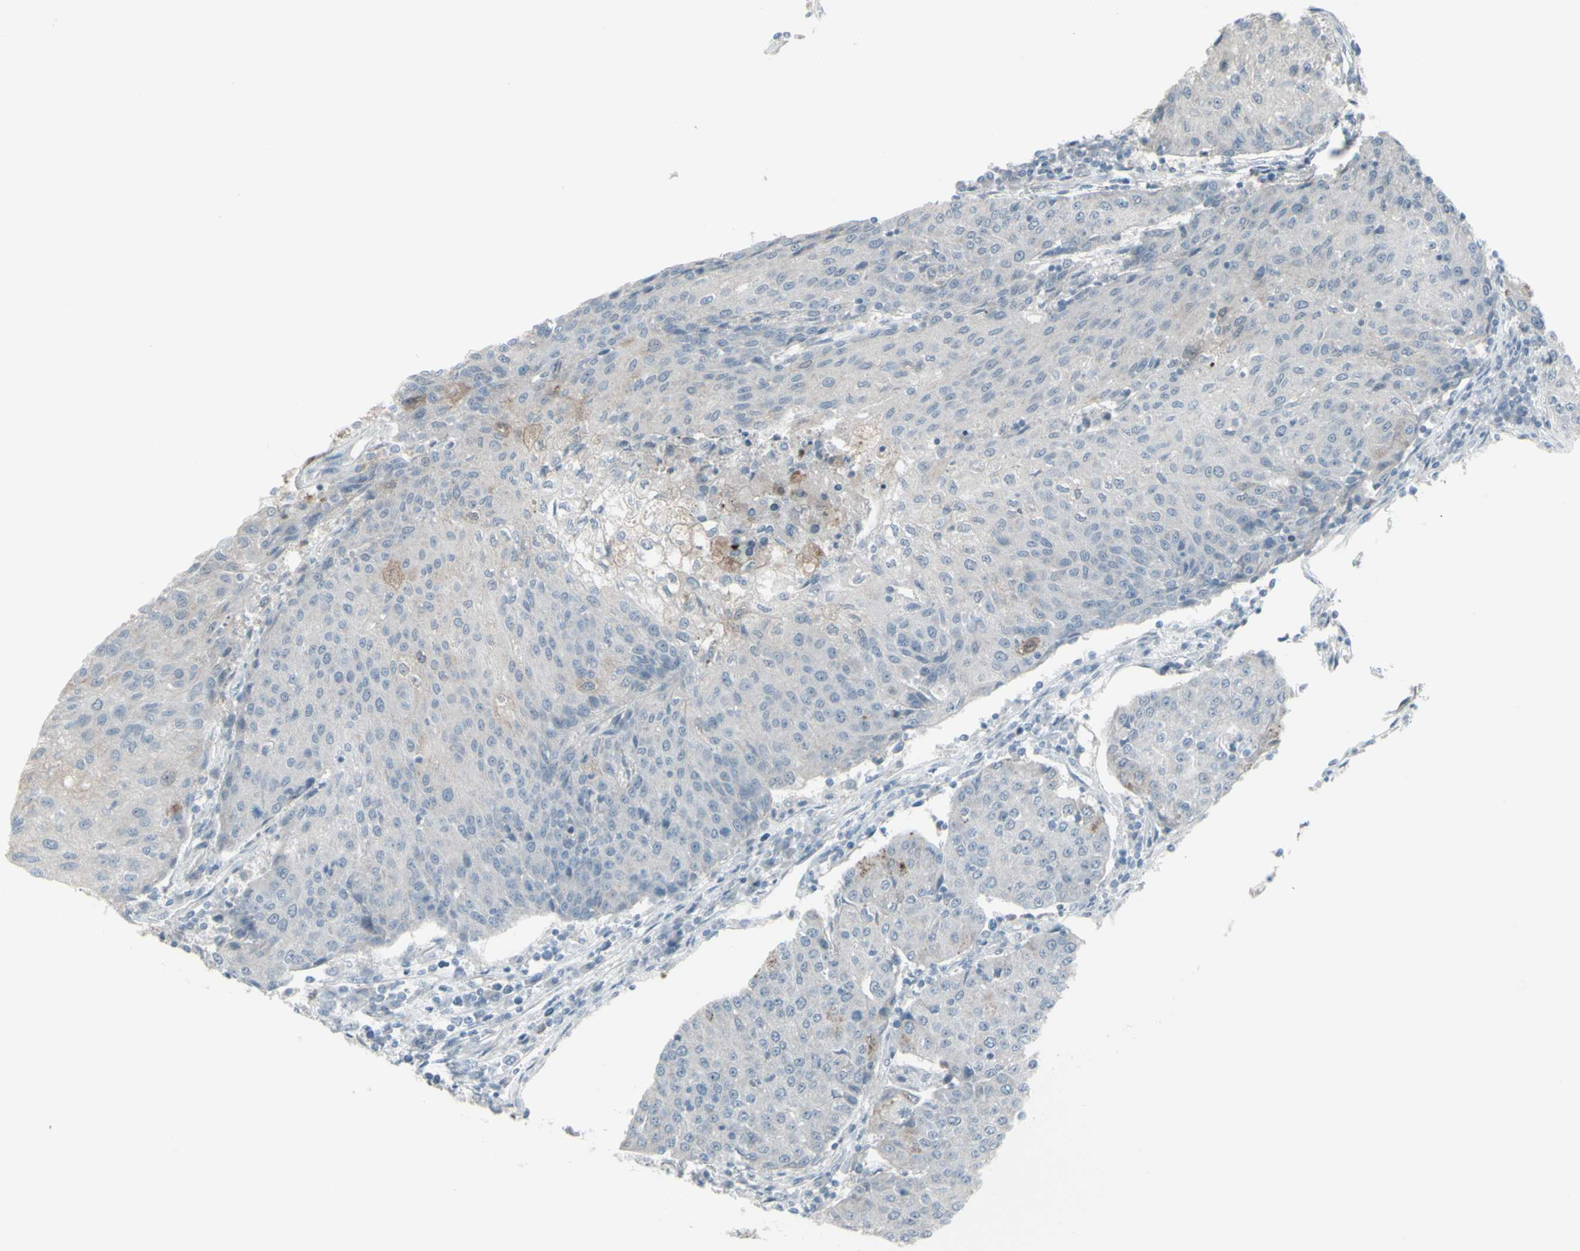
{"staining": {"intensity": "weak", "quantity": "<25%", "location": "cytoplasmic/membranous"}, "tissue": "urothelial cancer", "cell_type": "Tumor cells", "image_type": "cancer", "snomed": [{"axis": "morphology", "description": "Urothelial carcinoma, High grade"}, {"axis": "topography", "description": "Urinary bladder"}], "caption": "Tumor cells are negative for protein expression in human high-grade urothelial carcinoma.", "gene": "RAB3A", "patient": {"sex": "female", "age": 85}}